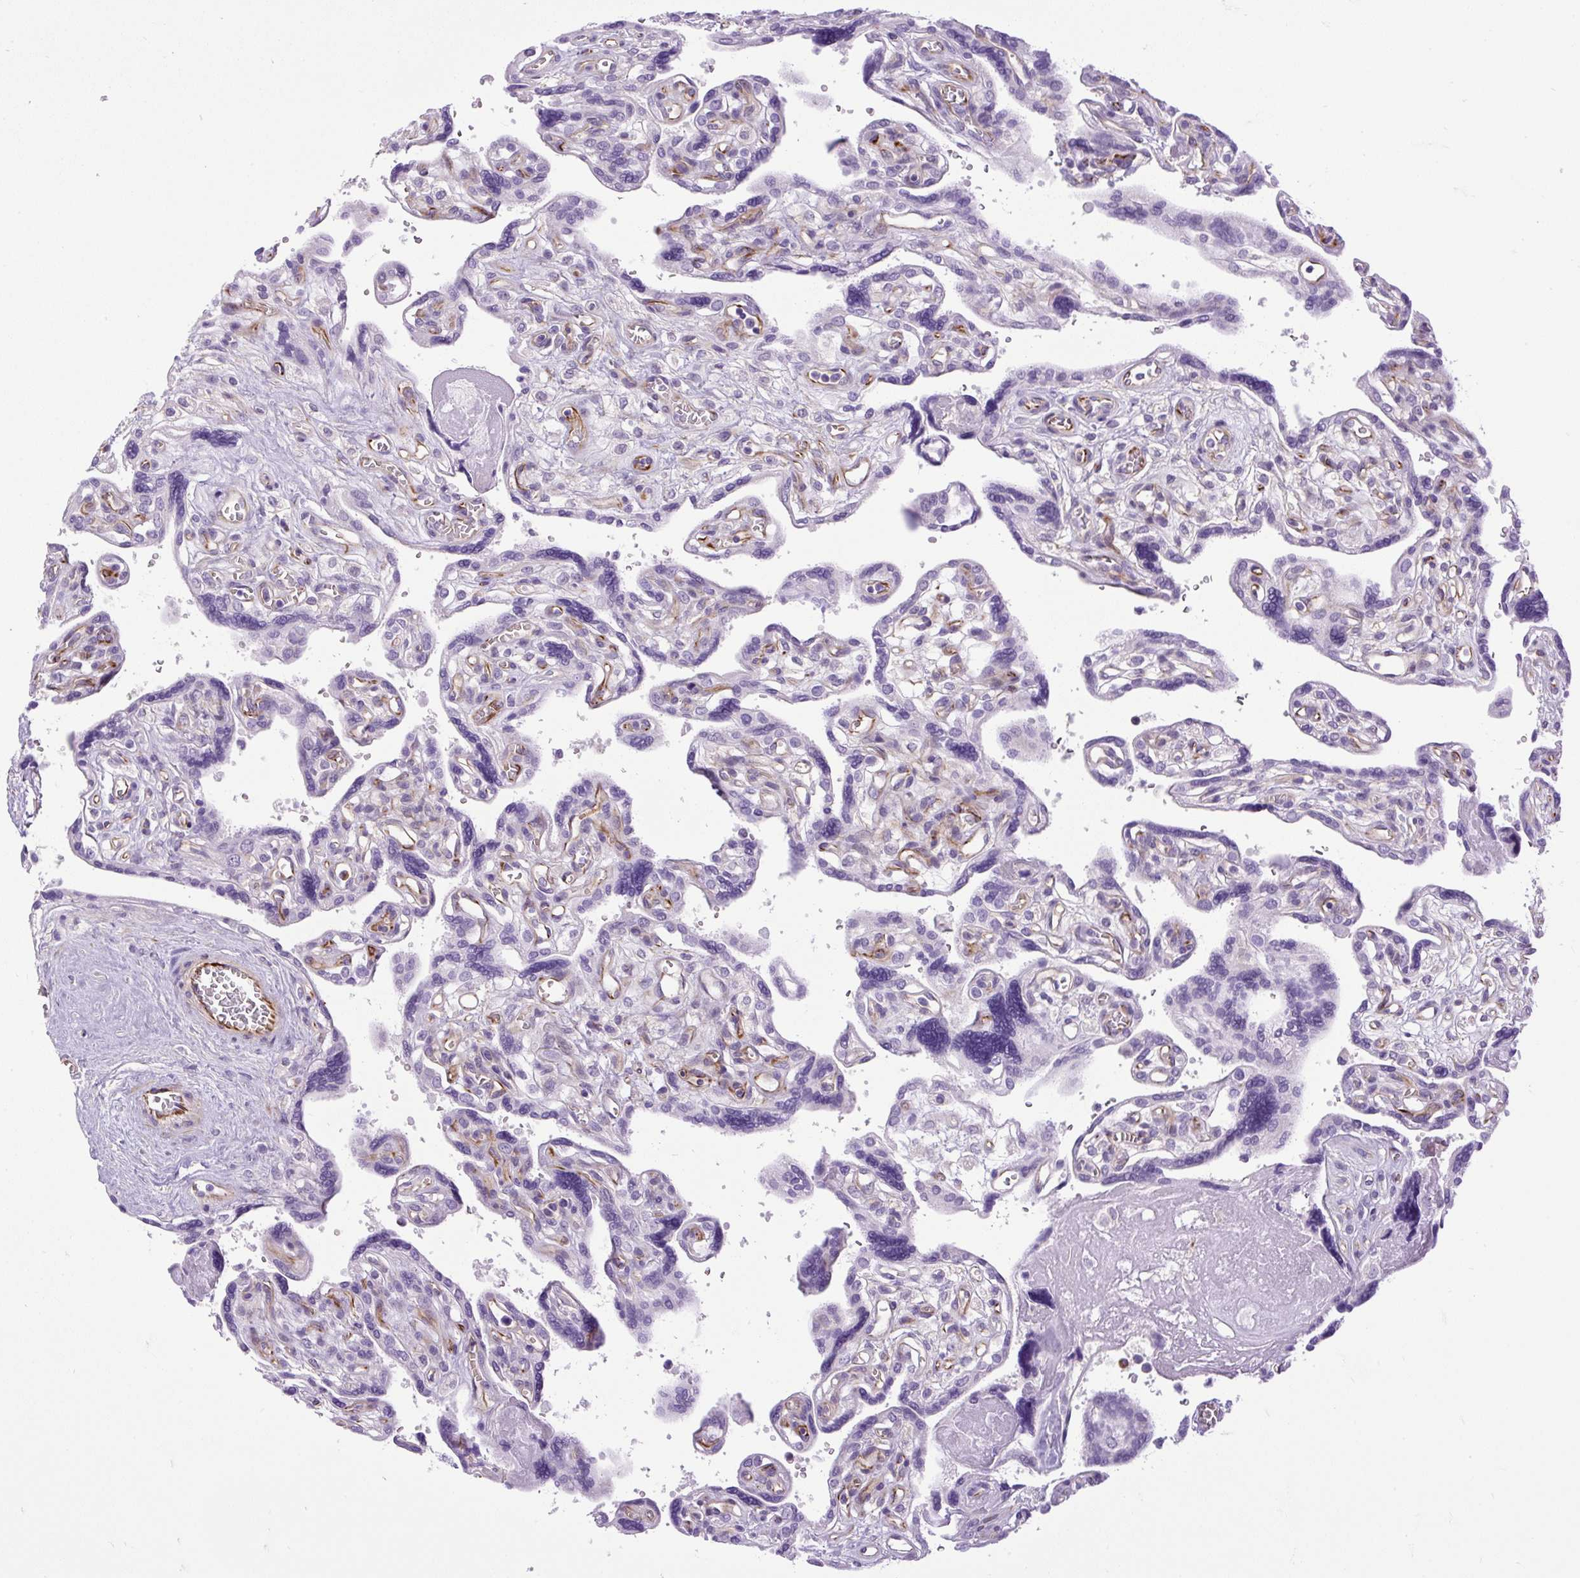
{"staining": {"intensity": "negative", "quantity": "none", "location": "none"}, "tissue": "placenta", "cell_type": "Decidual cells", "image_type": "normal", "snomed": [{"axis": "morphology", "description": "Normal tissue, NOS"}, {"axis": "topography", "description": "Placenta"}], "caption": "High power microscopy image of an IHC micrograph of benign placenta, revealing no significant expression in decidual cells.", "gene": "VWA7", "patient": {"sex": "female", "age": 39}}